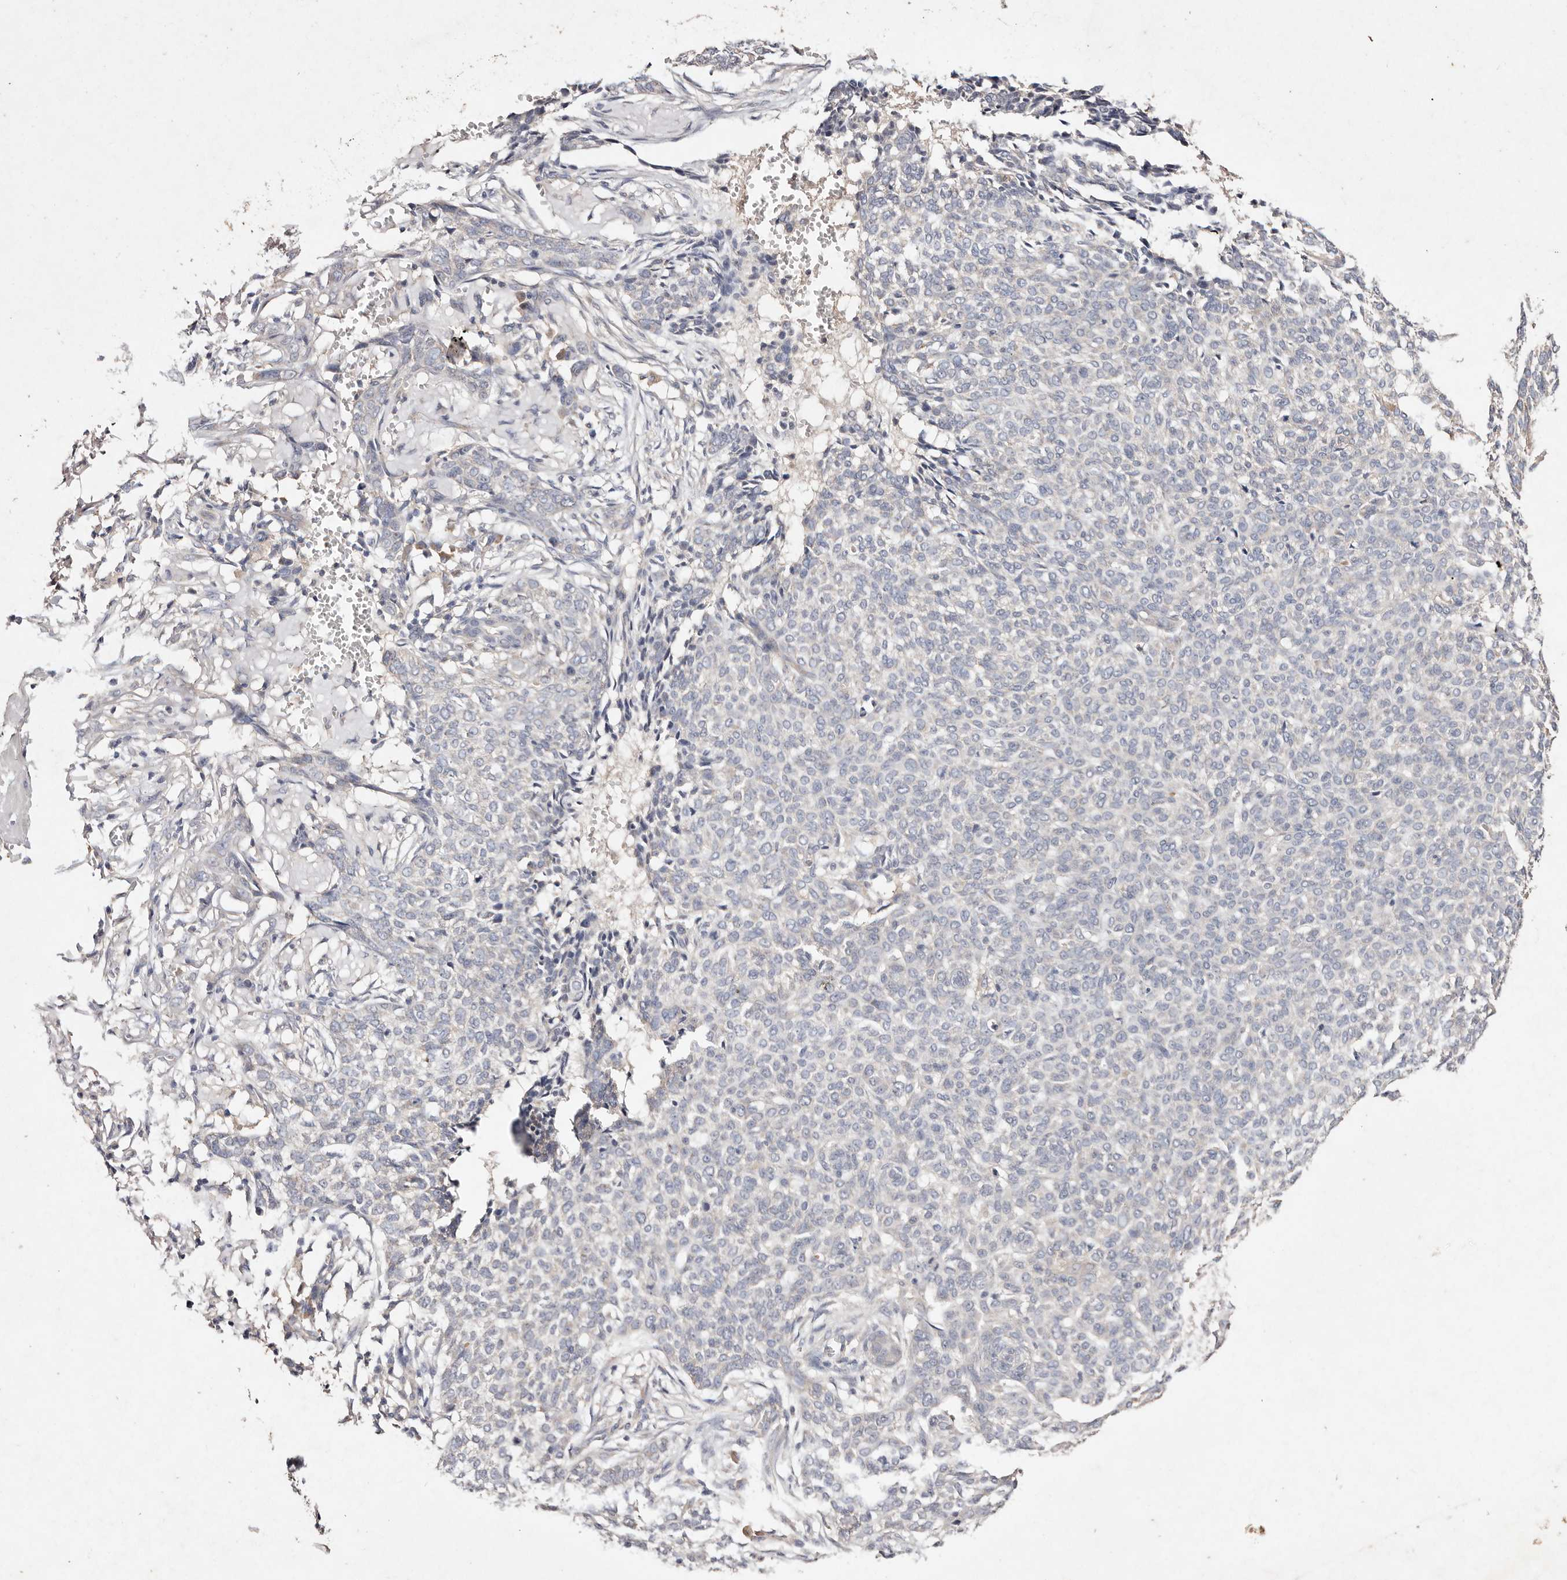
{"staining": {"intensity": "weak", "quantity": "<25%", "location": "cytoplasmic/membranous"}, "tissue": "skin cancer", "cell_type": "Tumor cells", "image_type": "cancer", "snomed": [{"axis": "morphology", "description": "Basal cell carcinoma"}, {"axis": "topography", "description": "Skin"}], "caption": "Skin basal cell carcinoma was stained to show a protein in brown. There is no significant positivity in tumor cells.", "gene": "TSC2", "patient": {"sex": "male", "age": 85}}